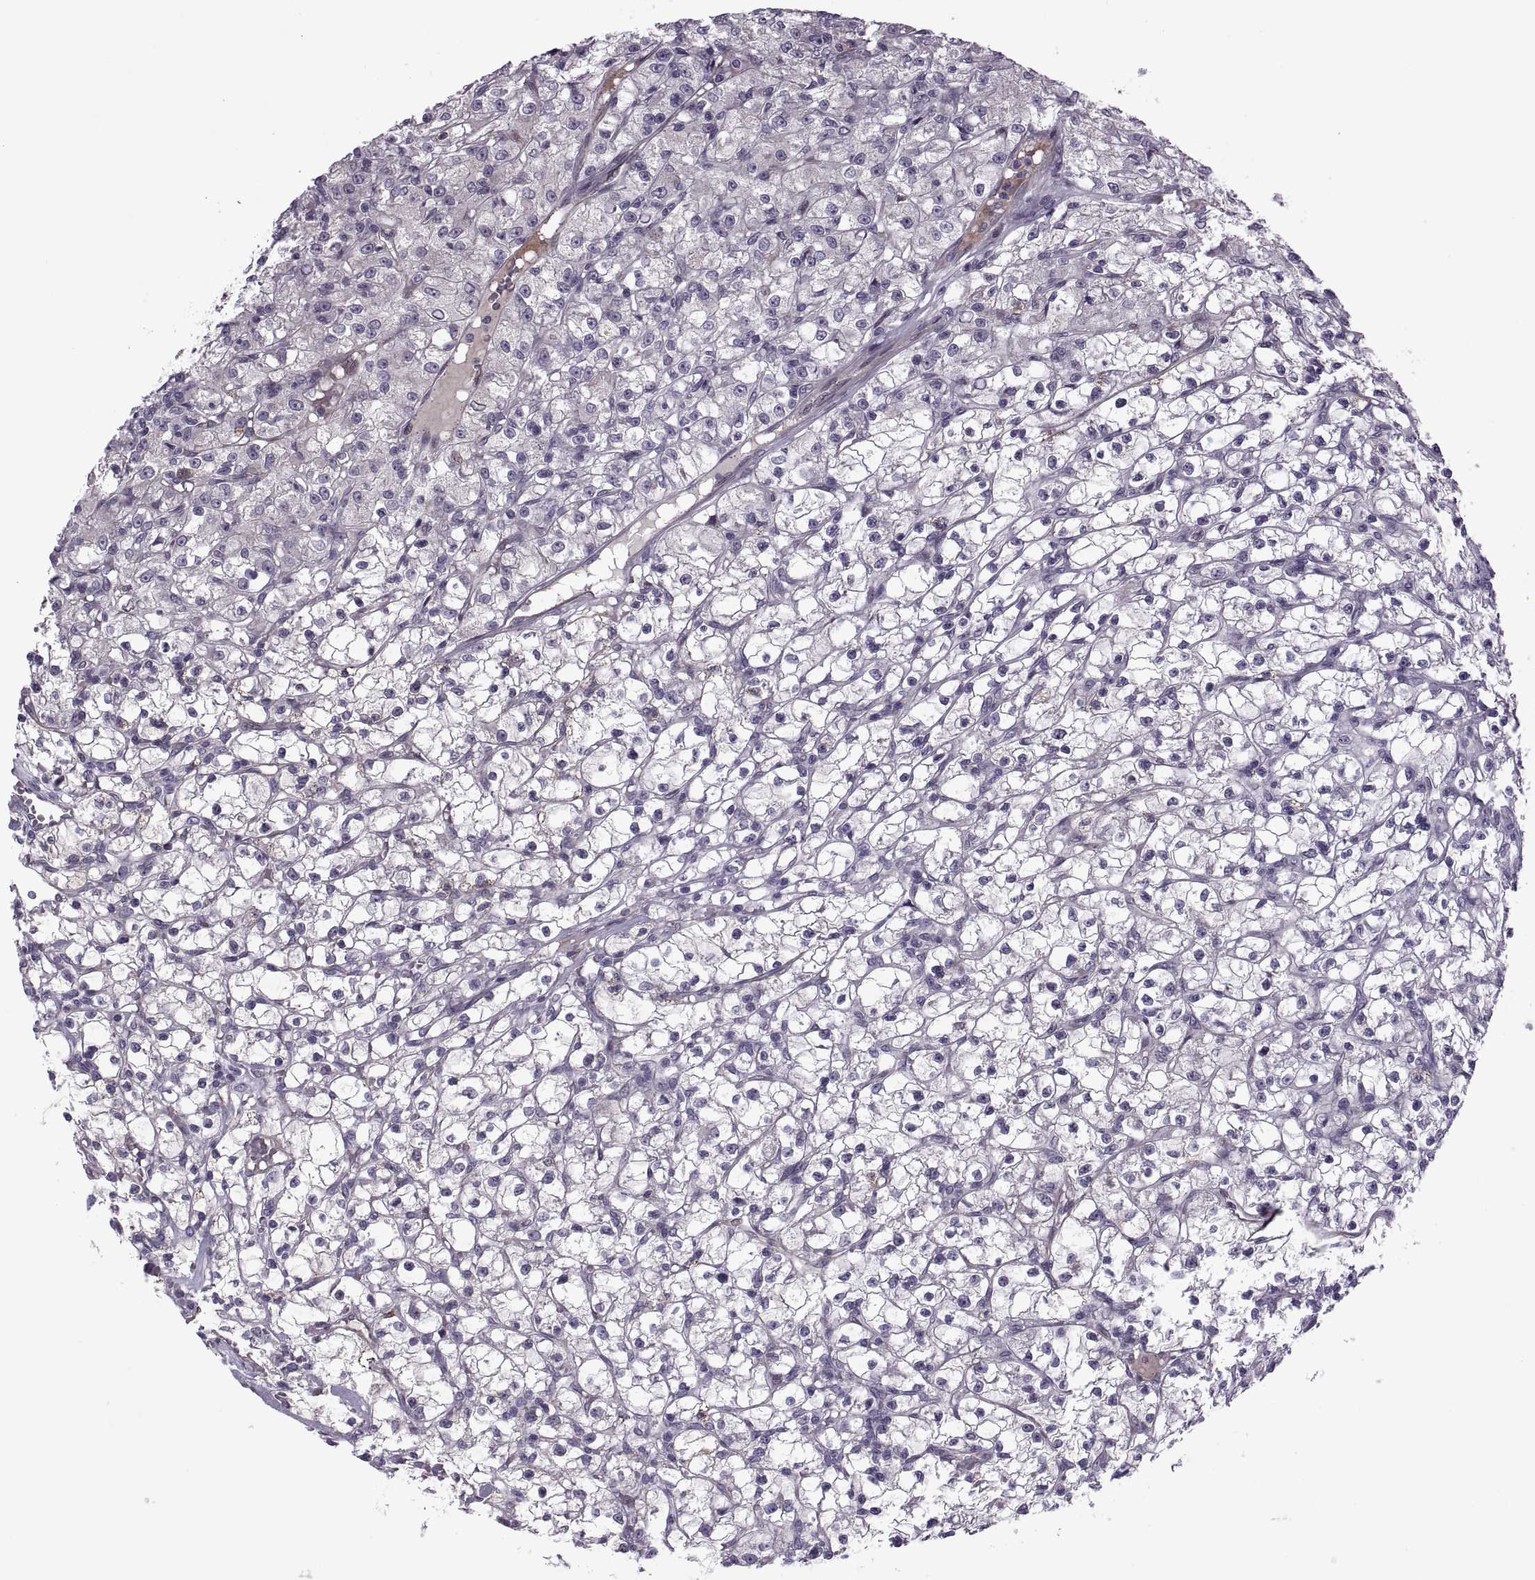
{"staining": {"intensity": "negative", "quantity": "none", "location": "none"}, "tissue": "renal cancer", "cell_type": "Tumor cells", "image_type": "cancer", "snomed": [{"axis": "morphology", "description": "Adenocarcinoma, NOS"}, {"axis": "topography", "description": "Kidney"}], "caption": "Immunohistochemical staining of human renal cancer shows no significant positivity in tumor cells.", "gene": "ODF3", "patient": {"sex": "female", "age": 59}}